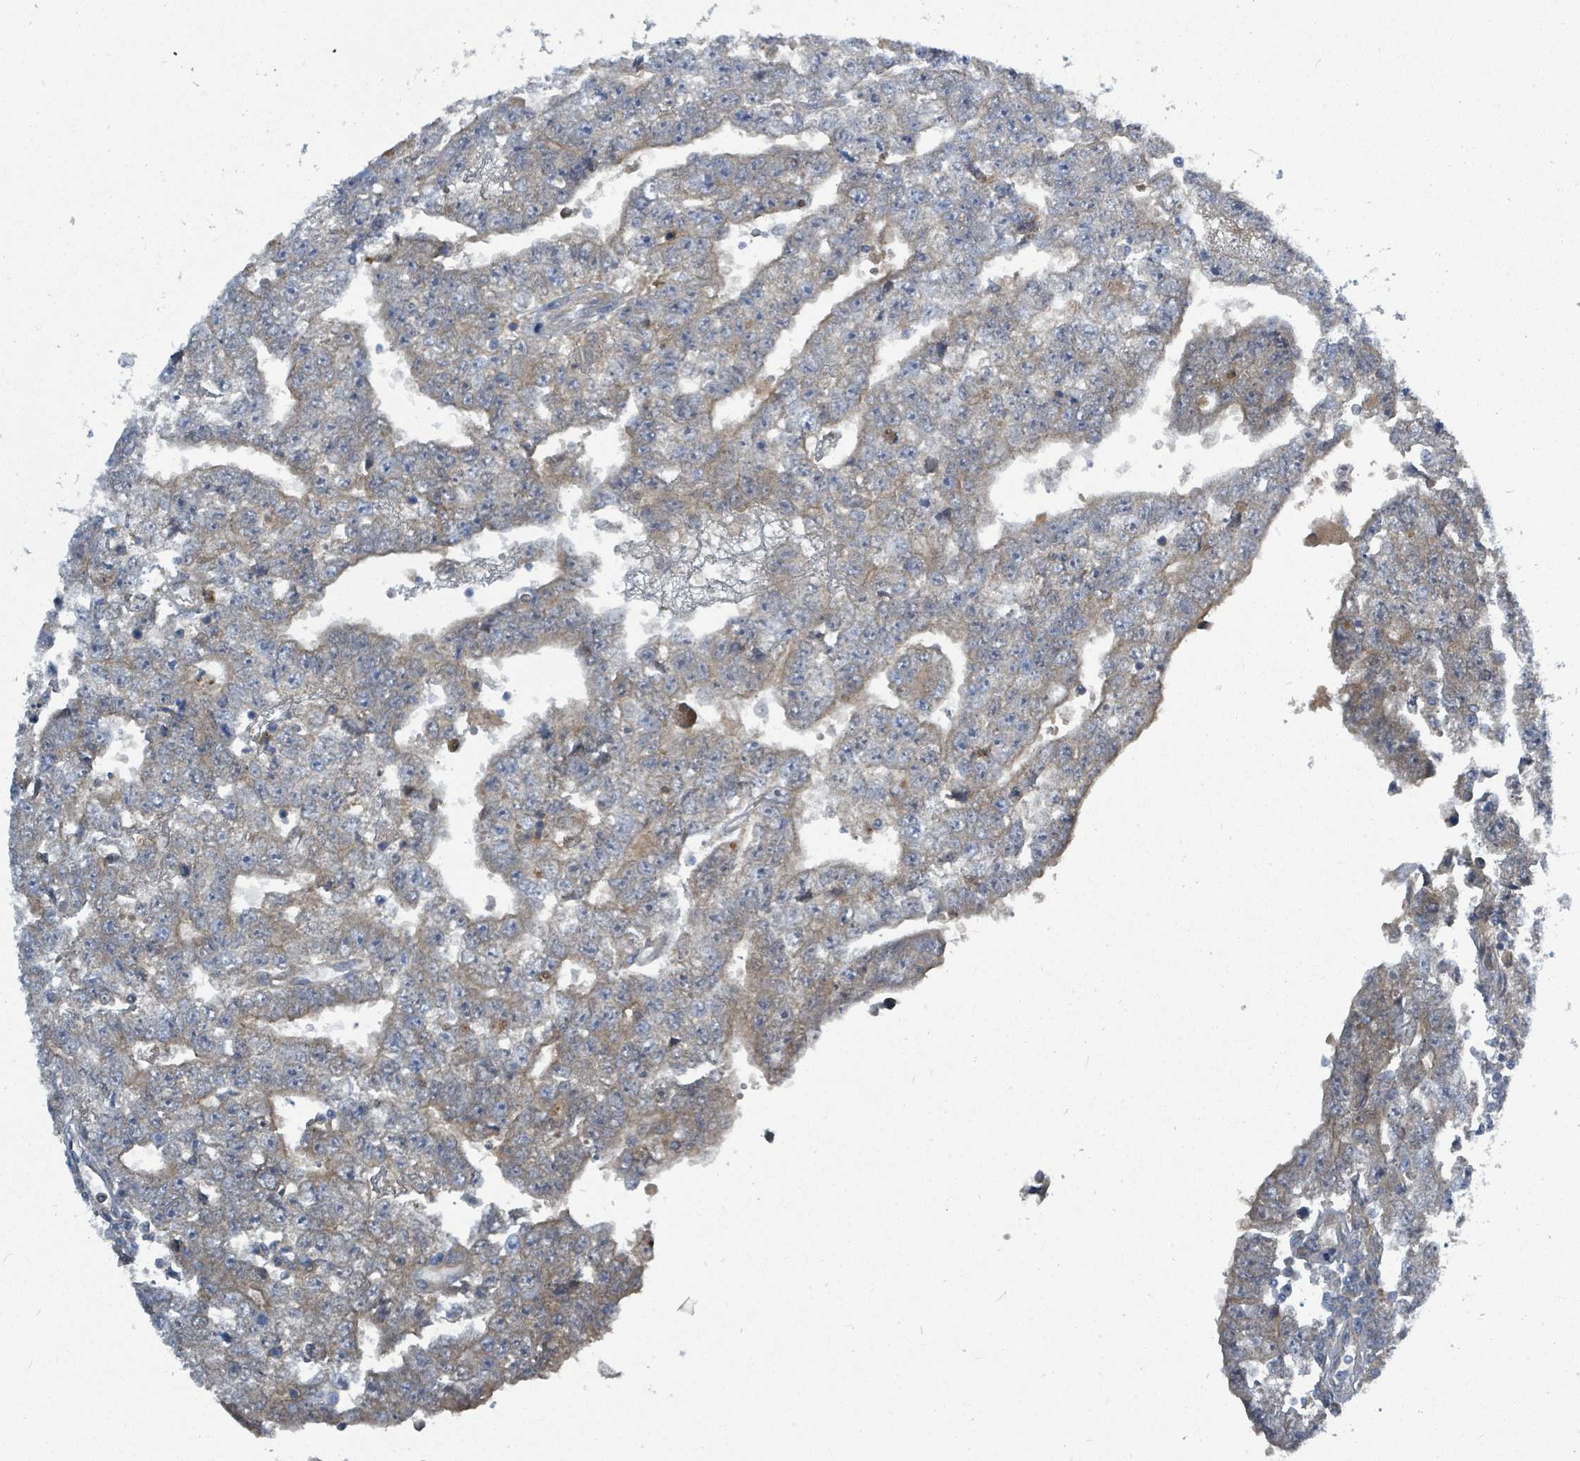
{"staining": {"intensity": "weak", "quantity": "25%-75%", "location": "cytoplasmic/membranous"}, "tissue": "testis cancer", "cell_type": "Tumor cells", "image_type": "cancer", "snomed": [{"axis": "morphology", "description": "Carcinoma, Embryonal, NOS"}, {"axis": "topography", "description": "Testis"}], "caption": "DAB (3,3'-diaminobenzidine) immunohistochemical staining of testis embryonal carcinoma shows weak cytoplasmic/membranous protein expression in approximately 25%-75% of tumor cells.", "gene": "SLC25A23", "patient": {"sex": "male", "age": 25}}